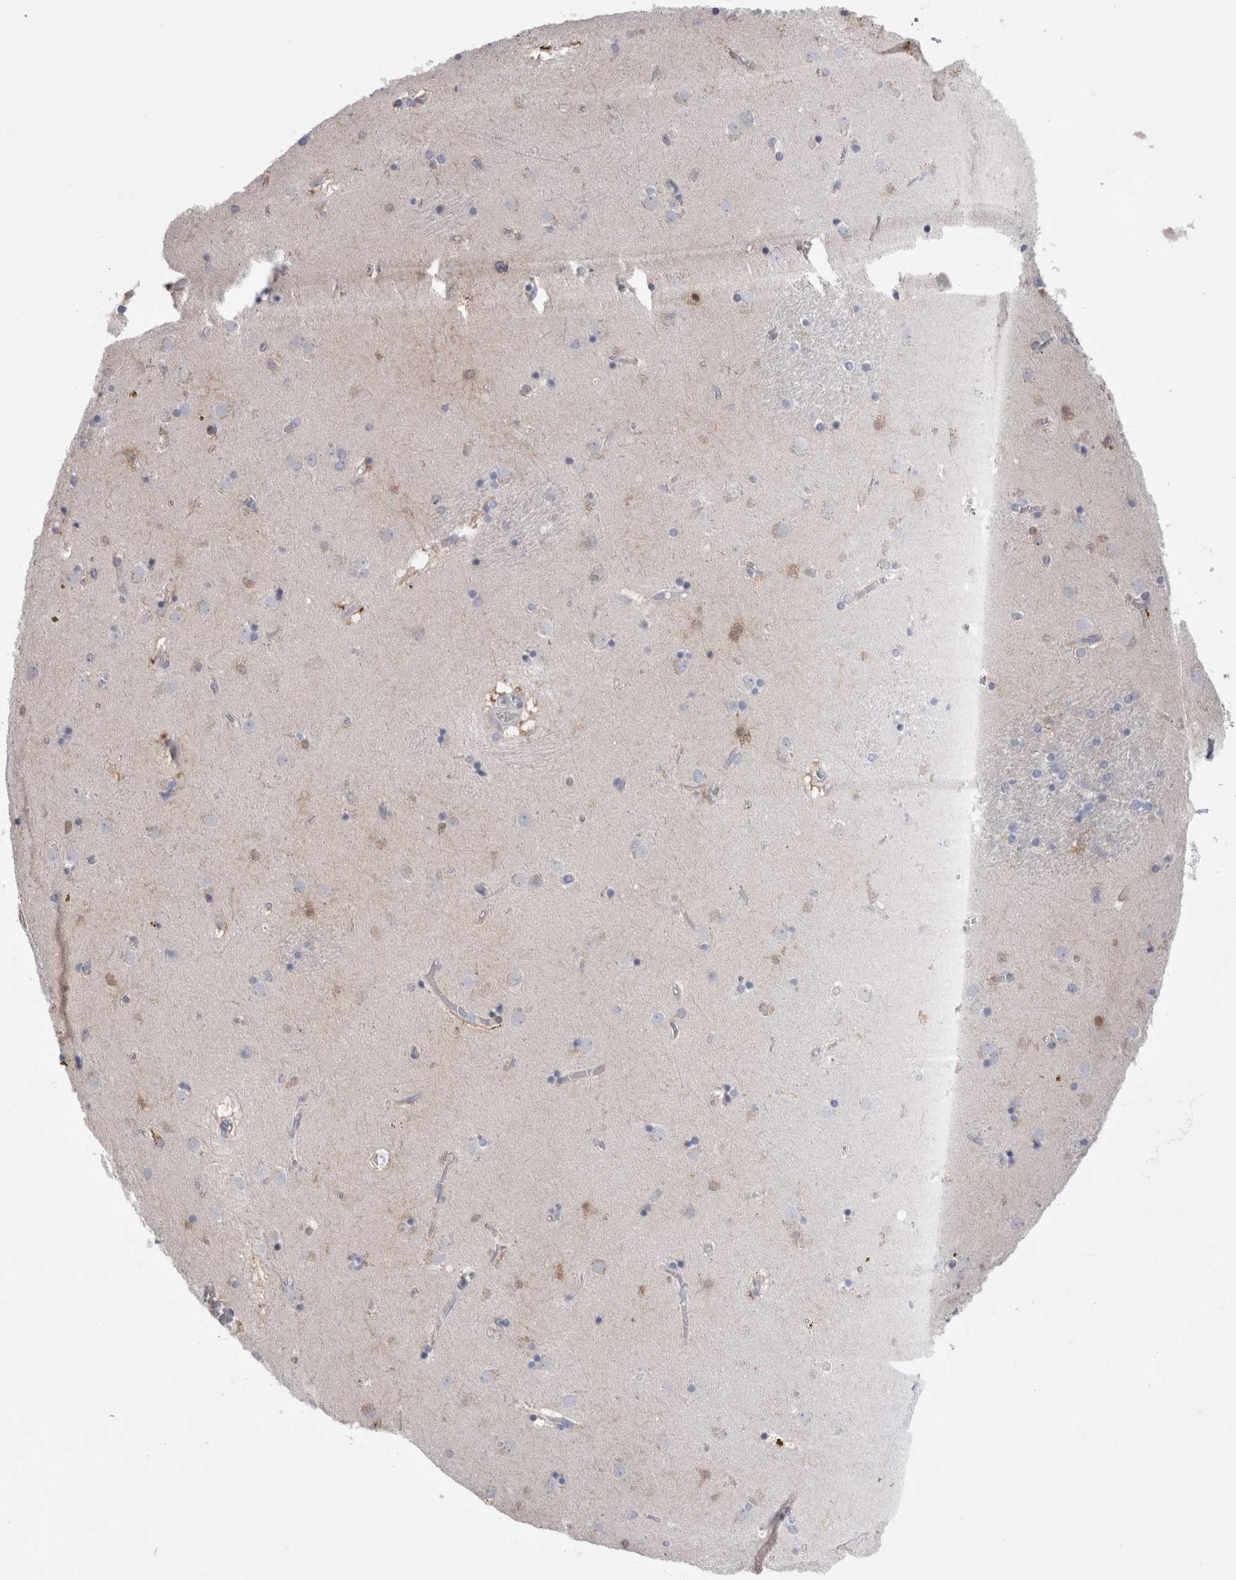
{"staining": {"intensity": "weak", "quantity": "<25%", "location": "cytoplasmic/membranous"}, "tissue": "caudate", "cell_type": "Glial cells", "image_type": "normal", "snomed": [{"axis": "morphology", "description": "Normal tissue, NOS"}, {"axis": "topography", "description": "Lateral ventricle wall"}], "caption": "An image of caudate stained for a protein reveals no brown staining in glial cells.", "gene": "DCTN6", "patient": {"sex": "male", "age": 70}}